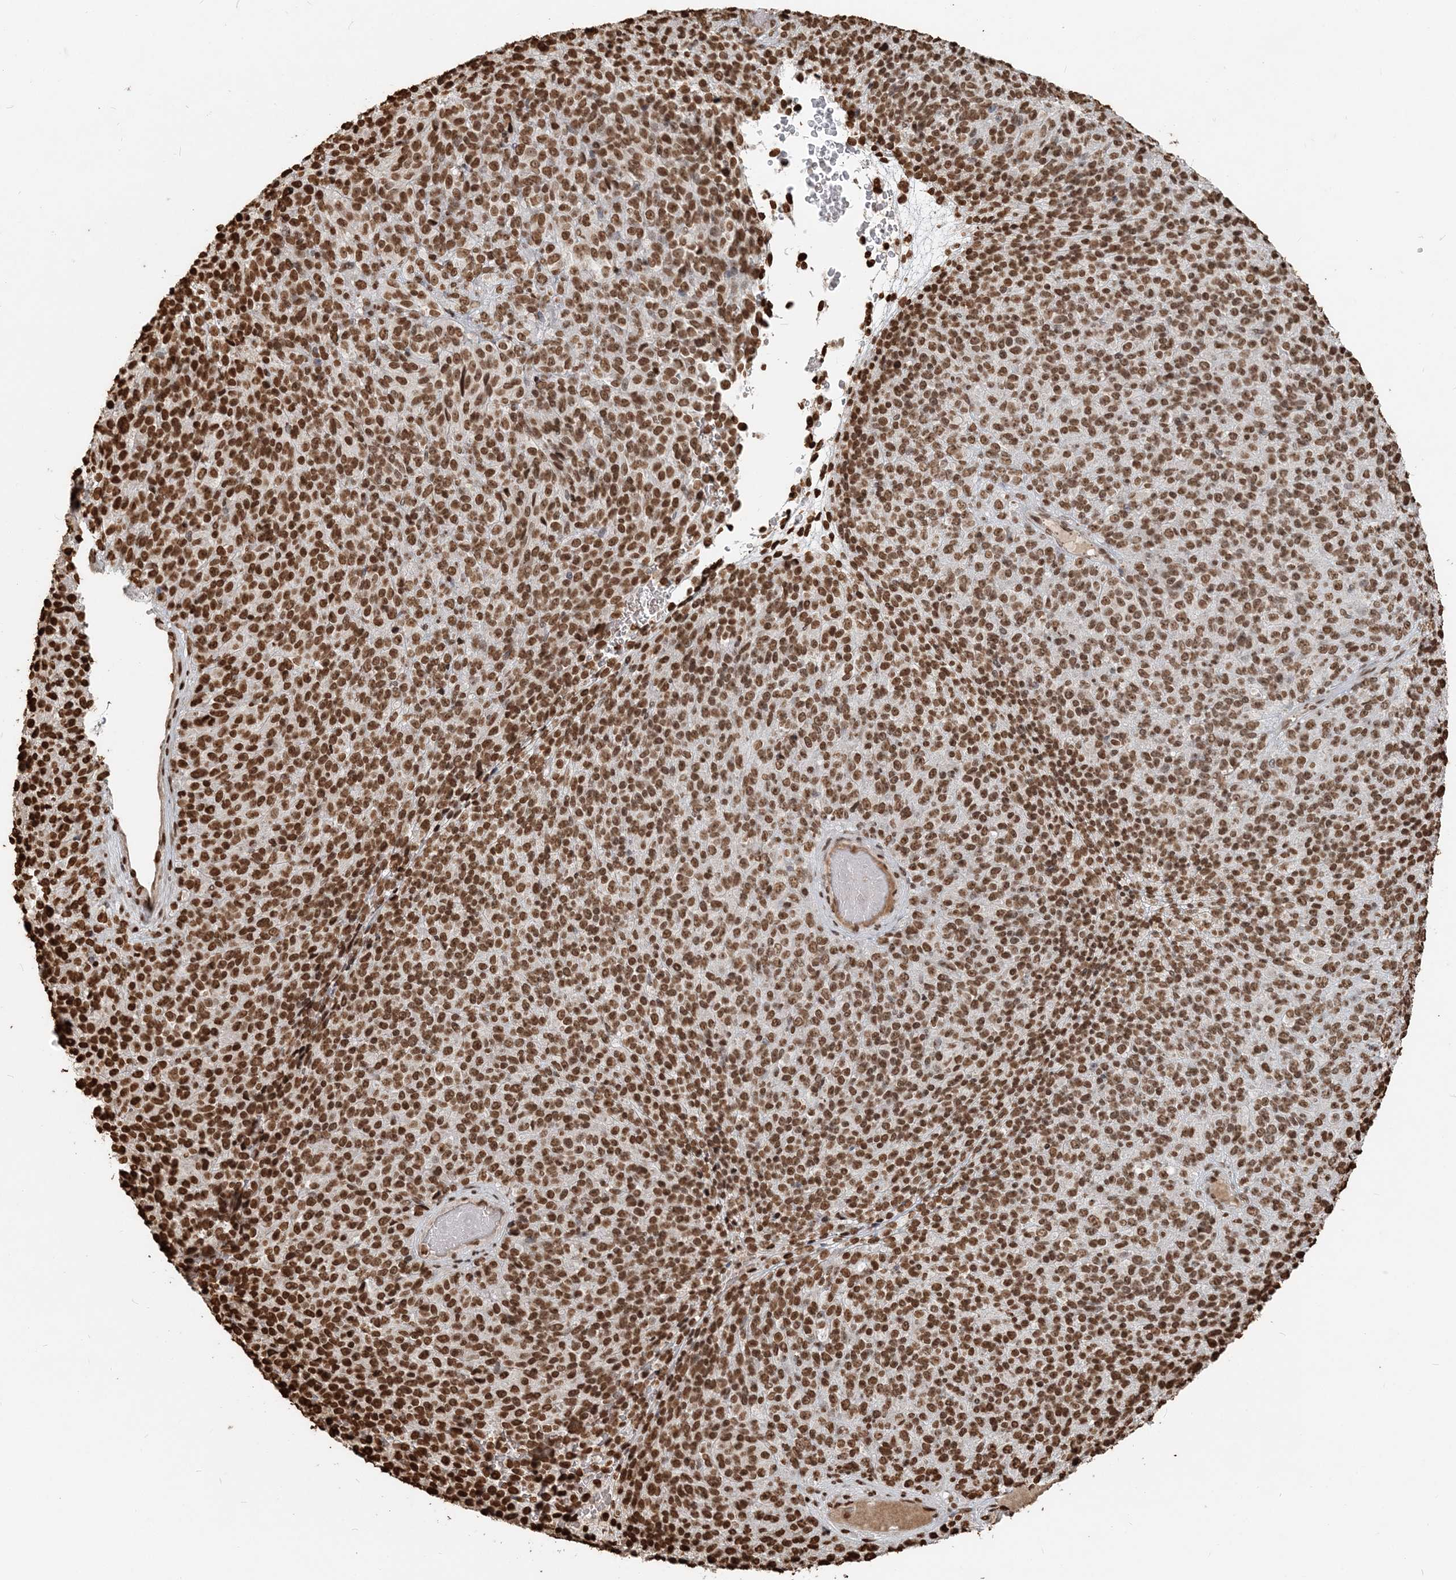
{"staining": {"intensity": "strong", "quantity": ">75%", "location": "nuclear"}, "tissue": "melanoma", "cell_type": "Tumor cells", "image_type": "cancer", "snomed": [{"axis": "morphology", "description": "Malignant melanoma, Metastatic site"}, {"axis": "topography", "description": "Brain"}], "caption": "Melanoma was stained to show a protein in brown. There is high levels of strong nuclear expression in approximately >75% of tumor cells.", "gene": "H3-3B", "patient": {"sex": "female", "age": 56}}